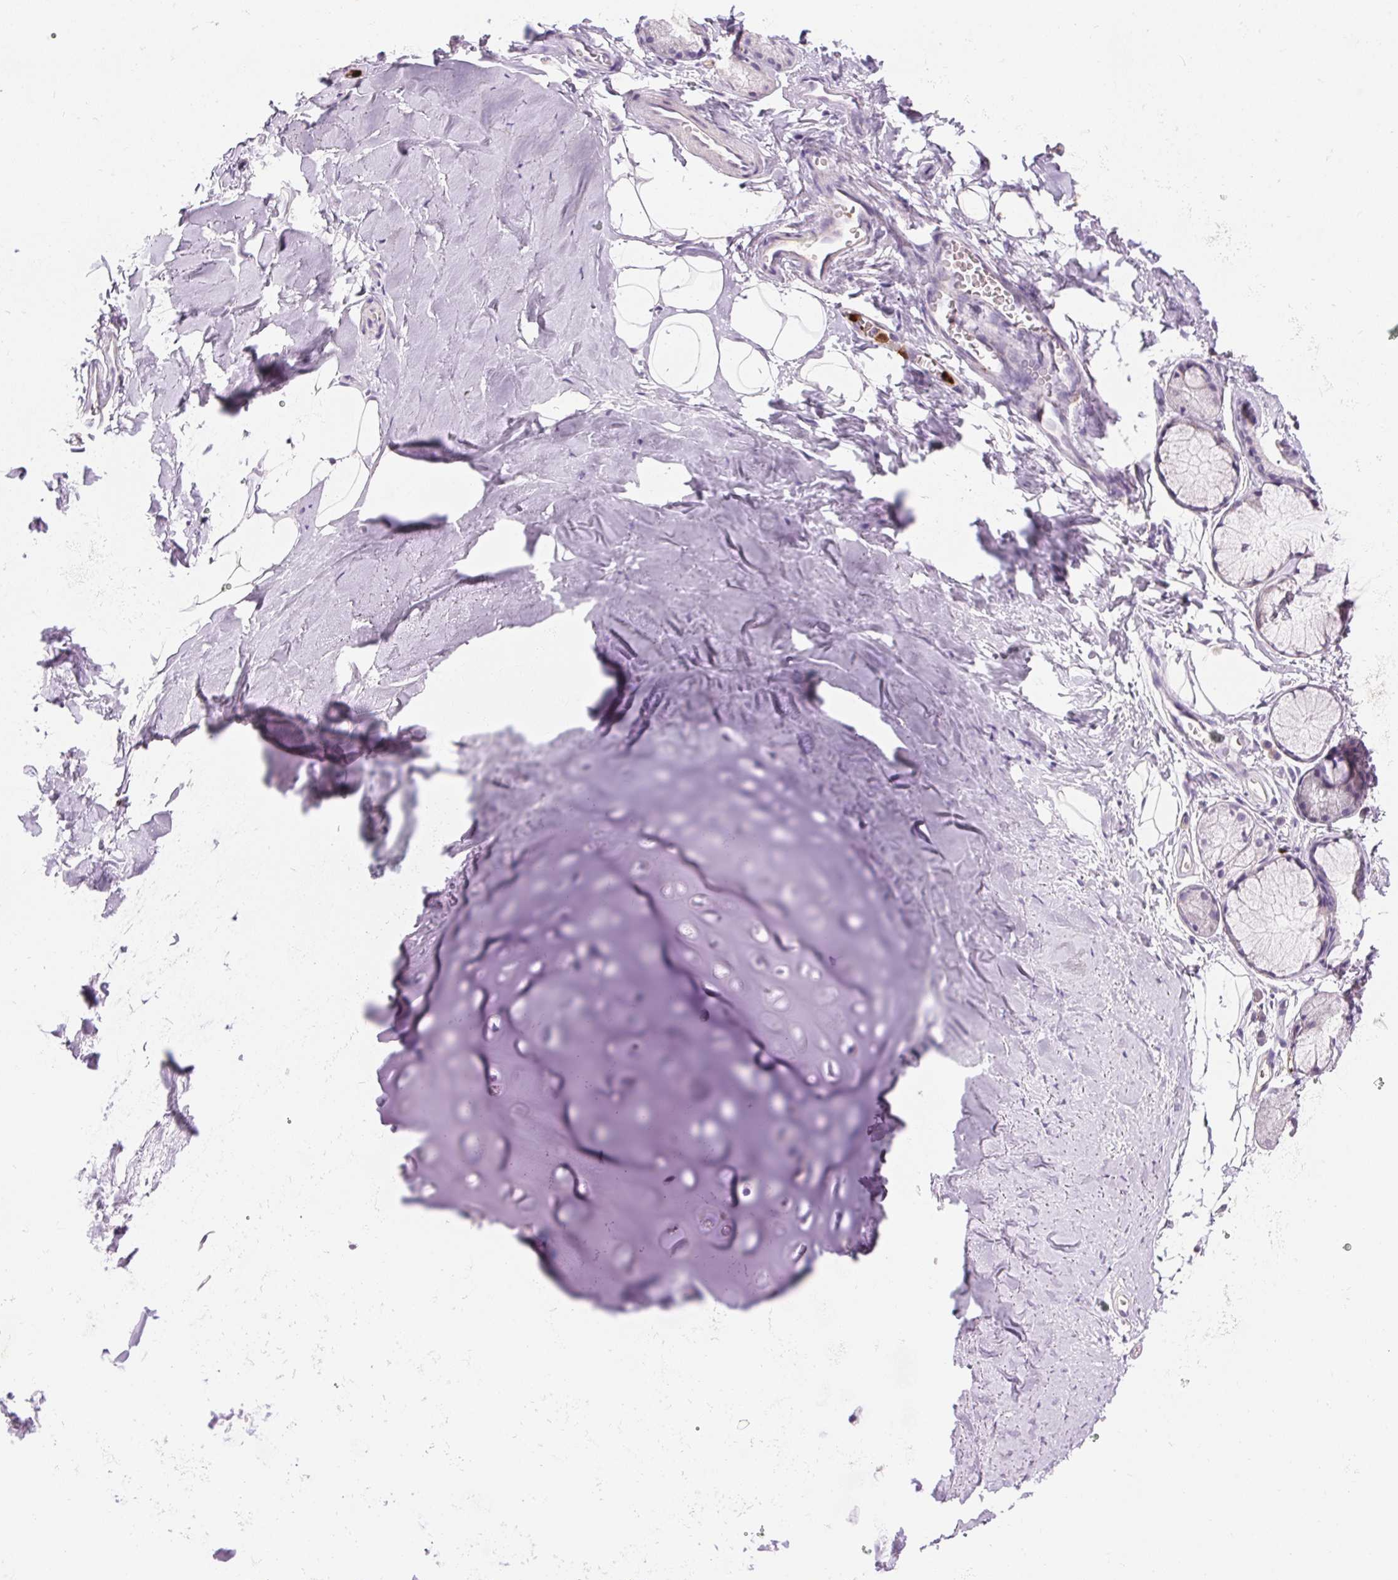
{"staining": {"intensity": "negative", "quantity": "none", "location": "none"}, "tissue": "adipose tissue", "cell_type": "Adipocytes", "image_type": "normal", "snomed": [{"axis": "morphology", "description": "Normal tissue, NOS"}, {"axis": "topography", "description": "Cartilage tissue"}, {"axis": "topography", "description": "Bronchus"}], "caption": "Immunohistochemistry (IHC) micrograph of unremarkable human adipose tissue stained for a protein (brown), which shows no expression in adipocytes.", "gene": "ORM1", "patient": {"sex": "female", "age": 79}}